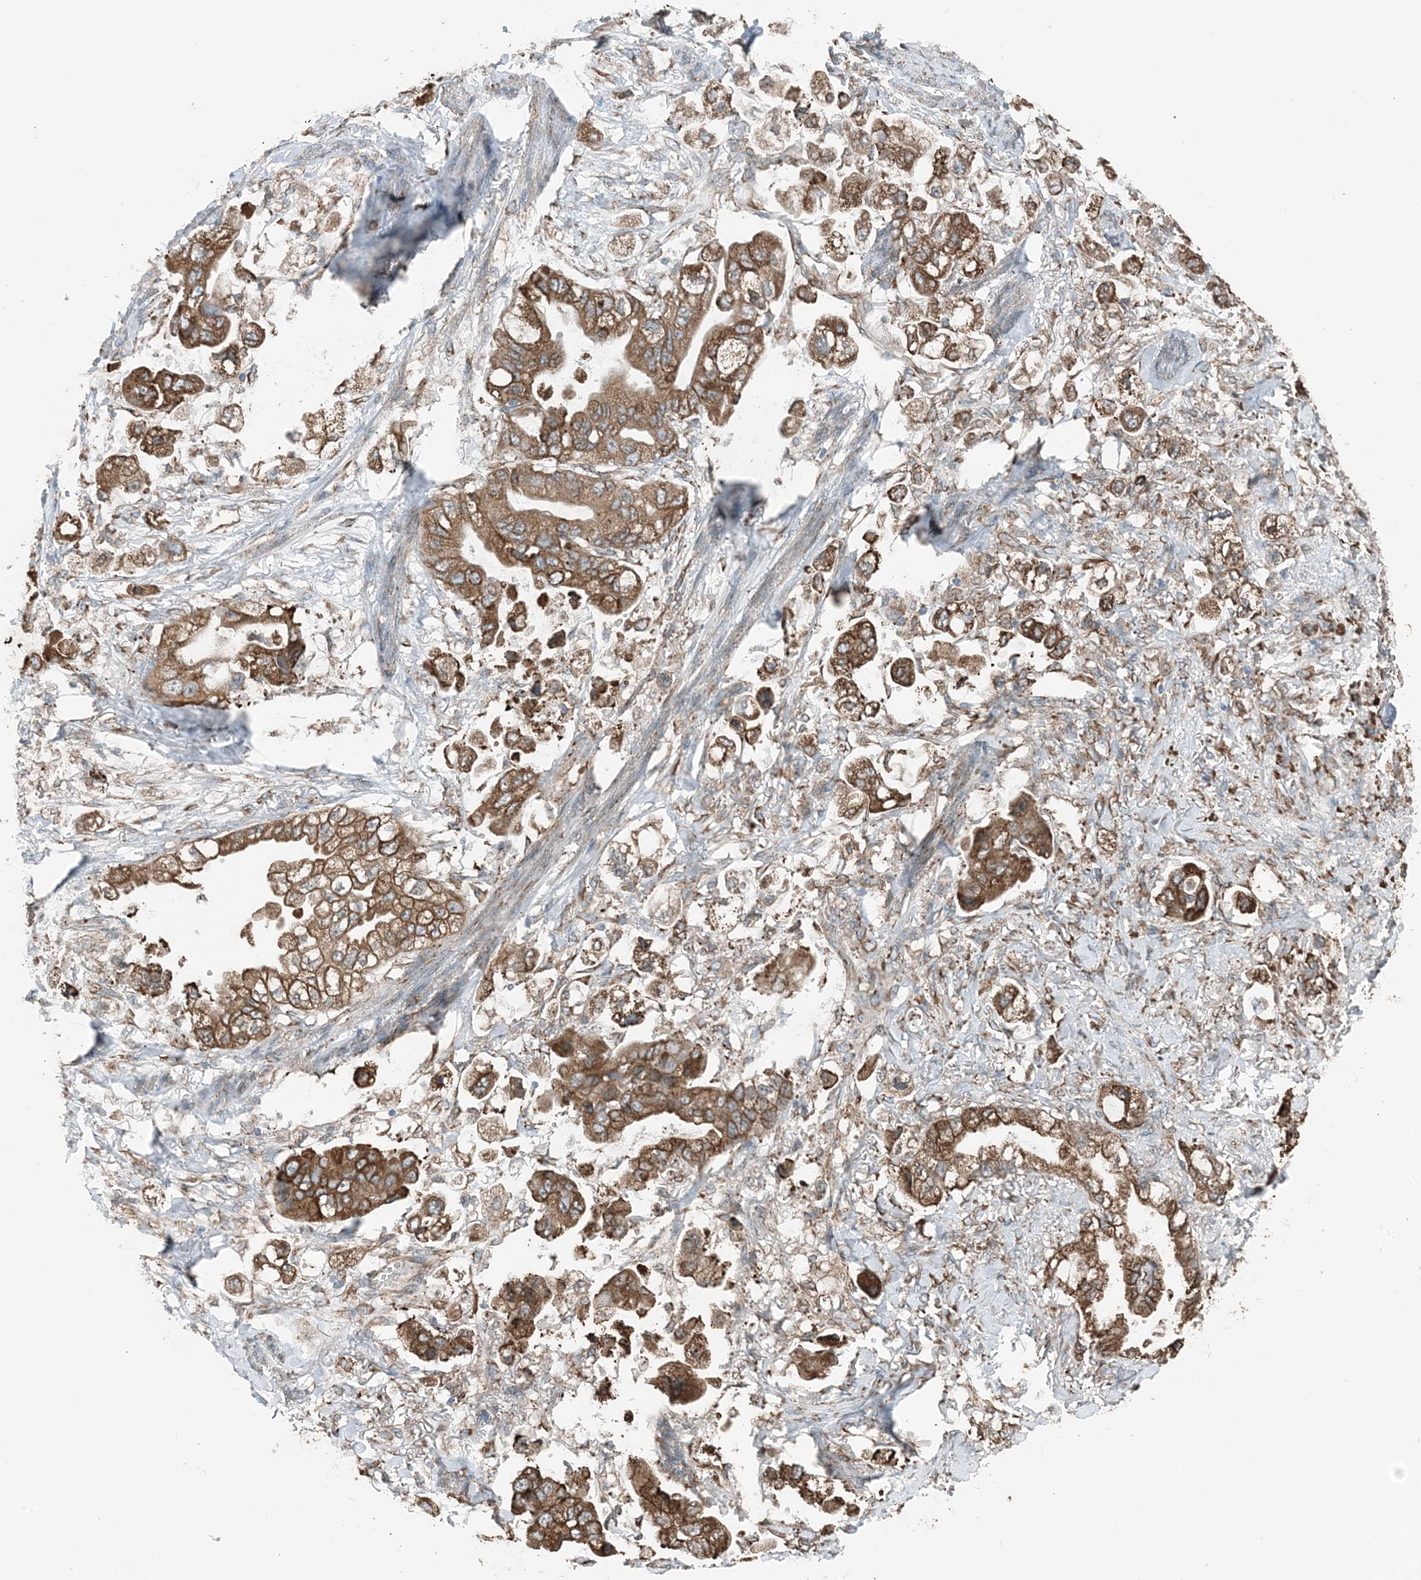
{"staining": {"intensity": "moderate", "quantity": ">75%", "location": "cytoplasmic/membranous"}, "tissue": "stomach cancer", "cell_type": "Tumor cells", "image_type": "cancer", "snomed": [{"axis": "morphology", "description": "Adenocarcinoma, NOS"}, {"axis": "topography", "description": "Stomach"}], "caption": "Stomach cancer (adenocarcinoma) stained with a brown dye exhibits moderate cytoplasmic/membranous positive staining in approximately >75% of tumor cells.", "gene": "CERKL", "patient": {"sex": "male", "age": 62}}